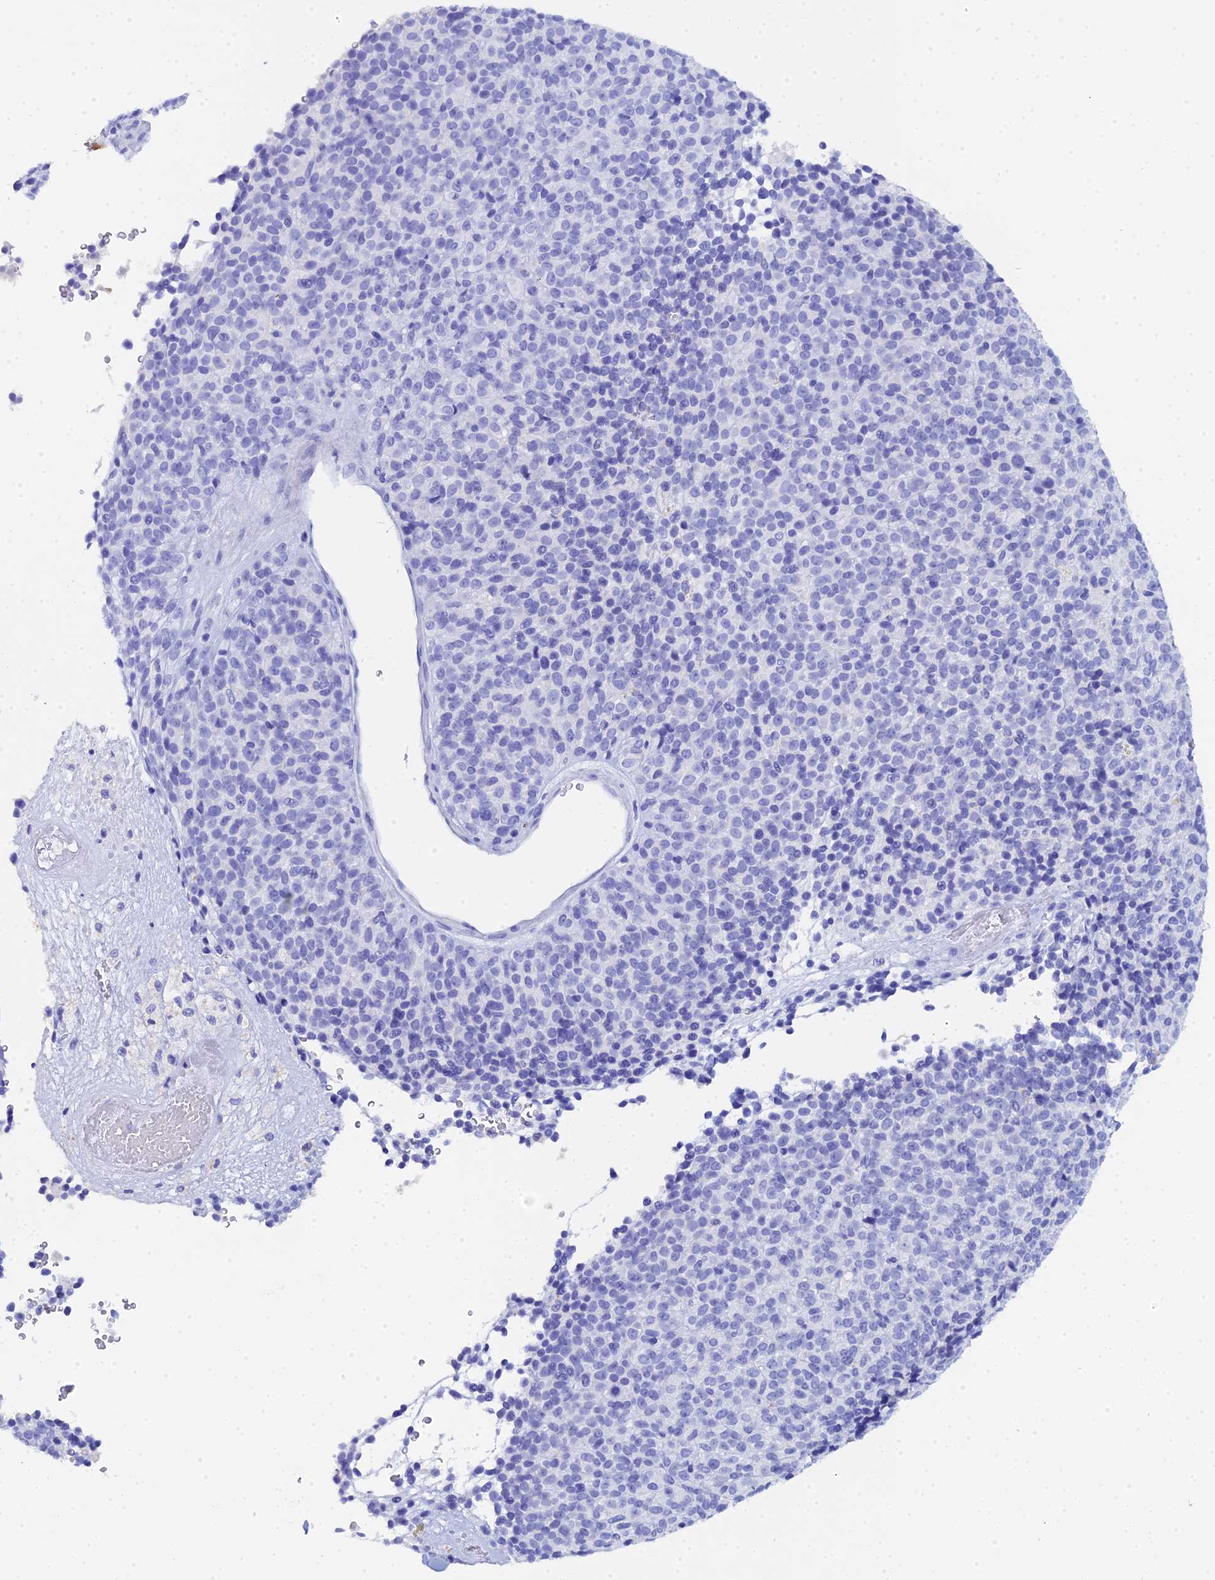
{"staining": {"intensity": "negative", "quantity": "none", "location": "none"}, "tissue": "melanoma", "cell_type": "Tumor cells", "image_type": "cancer", "snomed": [{"axis": "morphology", "description": "Malignant melanoma, Metastatic site"}, {"axis": "topography", "description": "Brain"}], "caption": "IHC image of human melanoma stained for a protein (brown), which demonstrates no staining in tumor cells.", "gene": "CELA3A", "patient": {"sex": "female", "age": 56}}